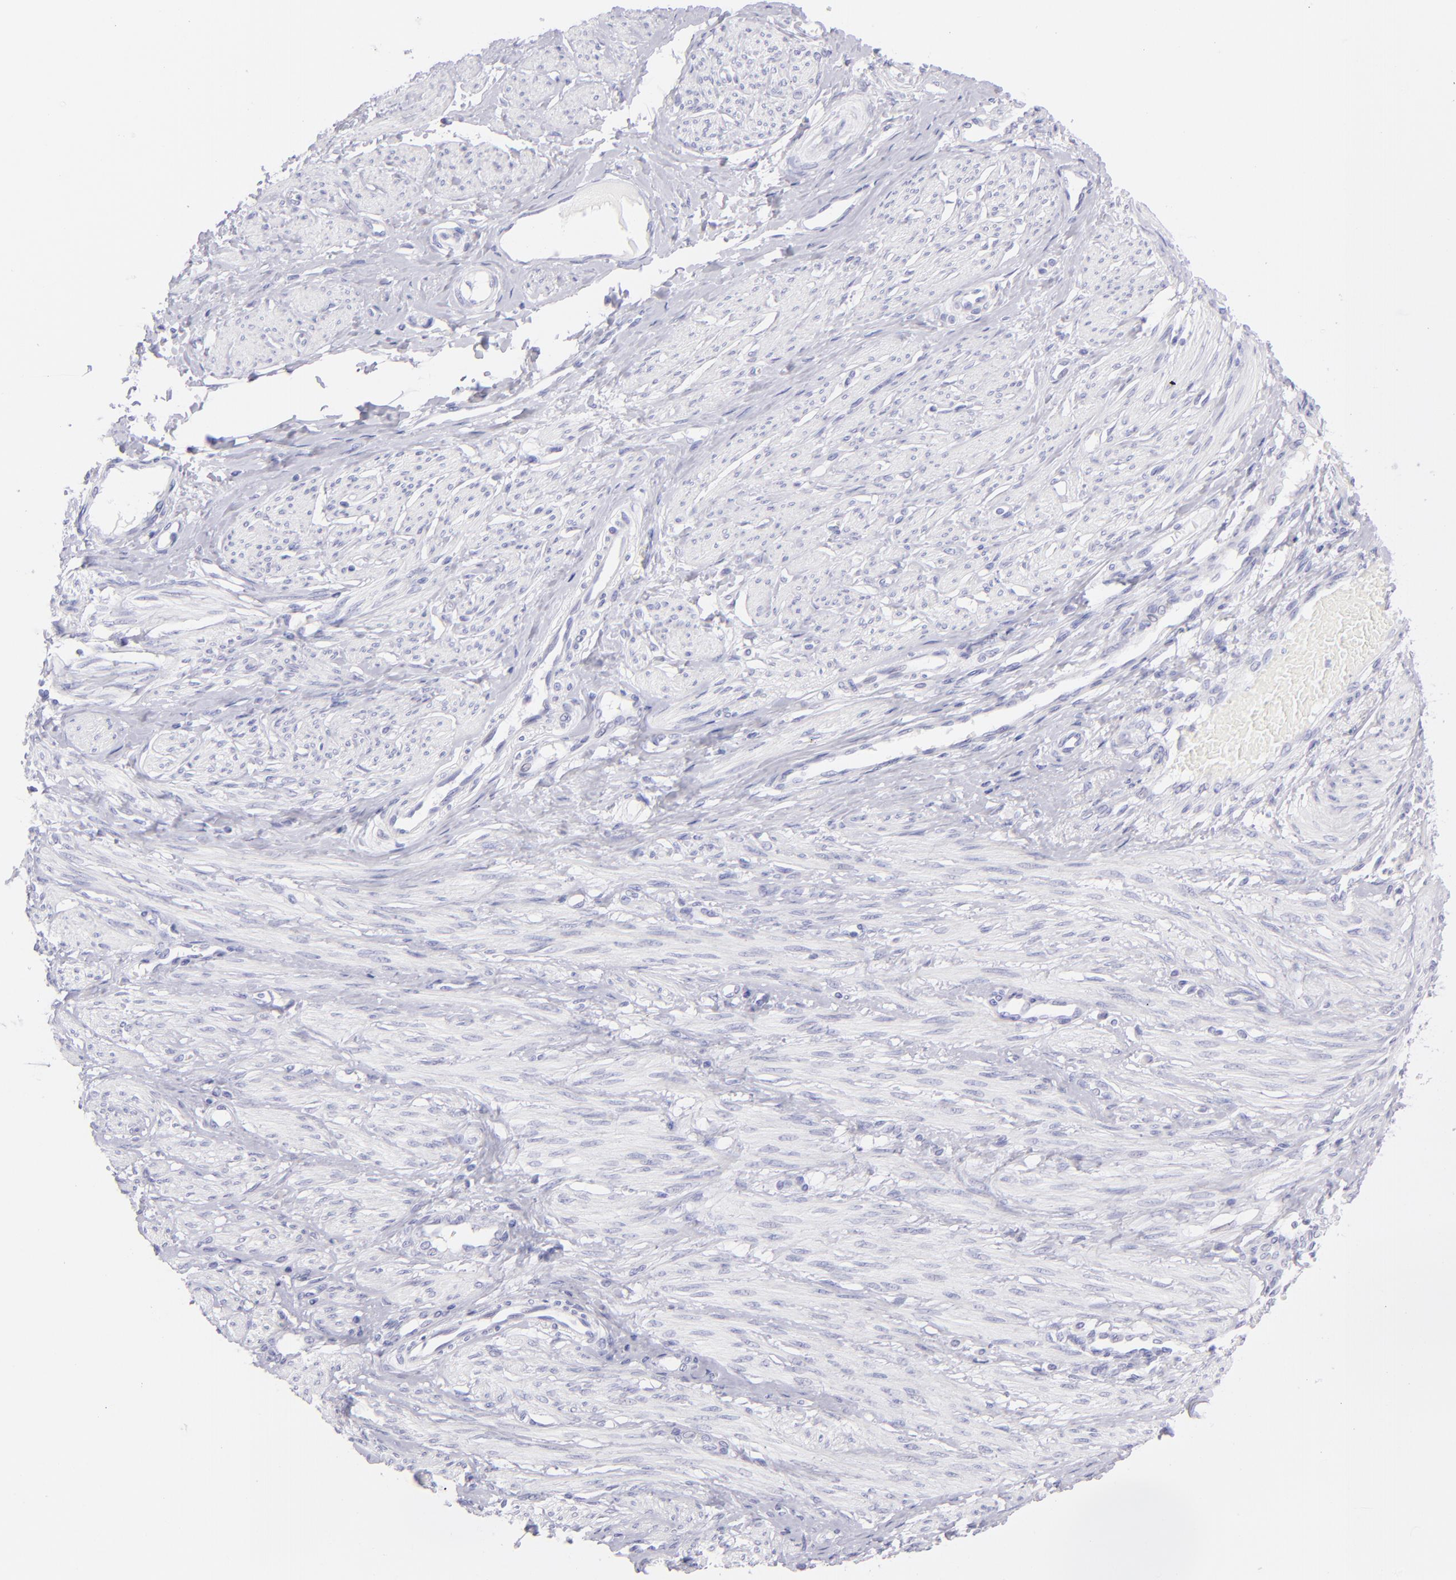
{"staining": {"intensity": "negative", "quantity": "none", "location": "none"}, "tissue": "smooth muscle", "cell_type": "Smooth muscle cells", "image_type": "normal", "snomed": [{"axis": "morphology", "description": "Normal tissue, NOS"}, {"axis": "topography", "description": "Smooth muscle"}, {"axis": "topography", "description": "Uterus"}], "caption": "Human smooth muscle stained for a protein using IHC shows no staining in smooth muscle cells.", "gene": "CD72", "patient": {"sex": "female", "age": 39}}